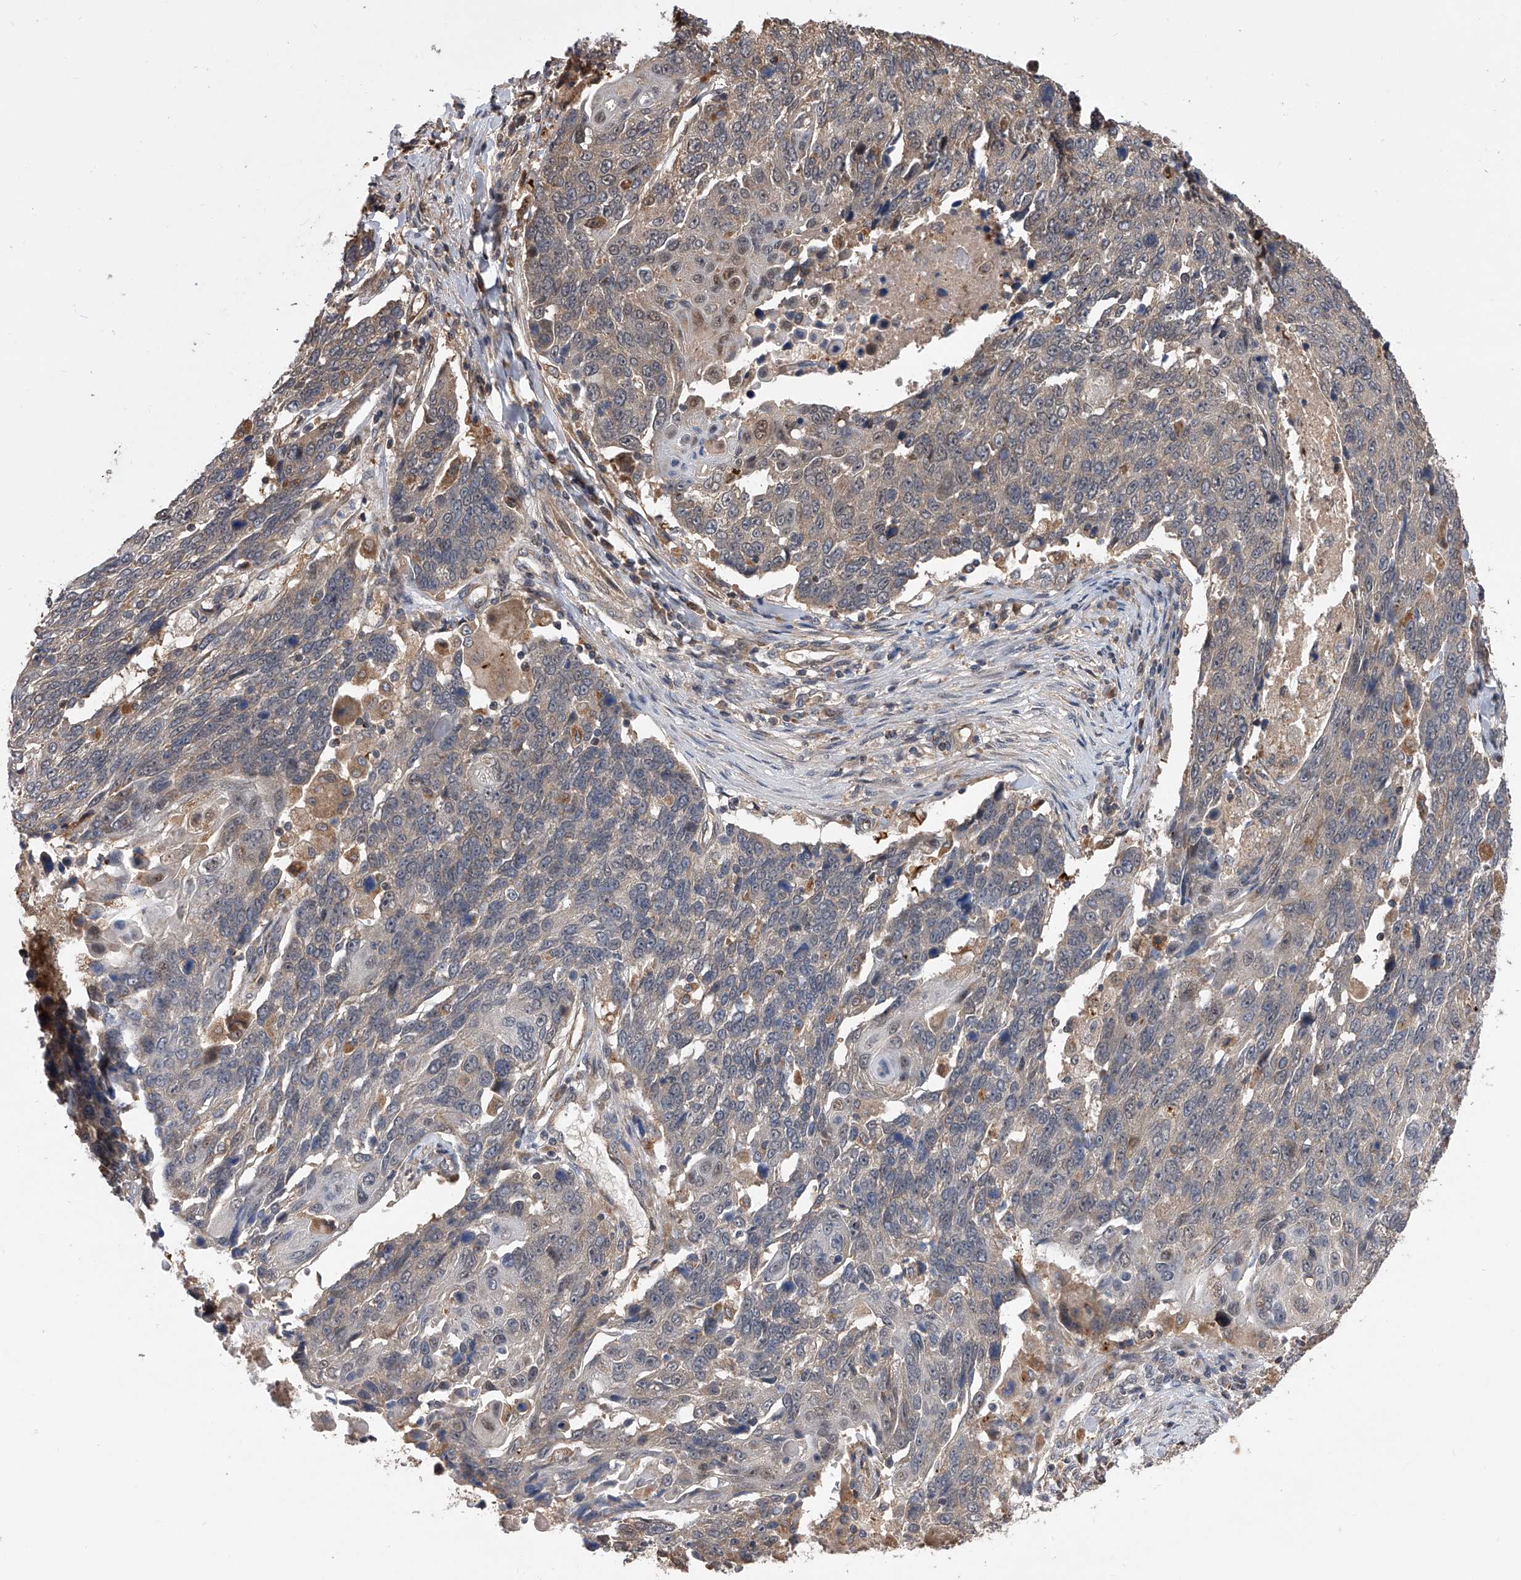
{"staining": {"intensity": "negative", "quantity": "none", "location": "none"}, "tissue": "lung cancer", "cell_type": "Tumor cells", "image_type": "cancer", "snomed": [{"axis": "morphology", "description": "Squamous cell carcinoma, NOS"}, {"axis": "topography", "description": "Lung"}], "caption": "Immunohistochemical staining of lung cancer shows no significant positivity in tumor cells.", "gene": "GMDS", "patient": {"sex": "male", "age": 66}}